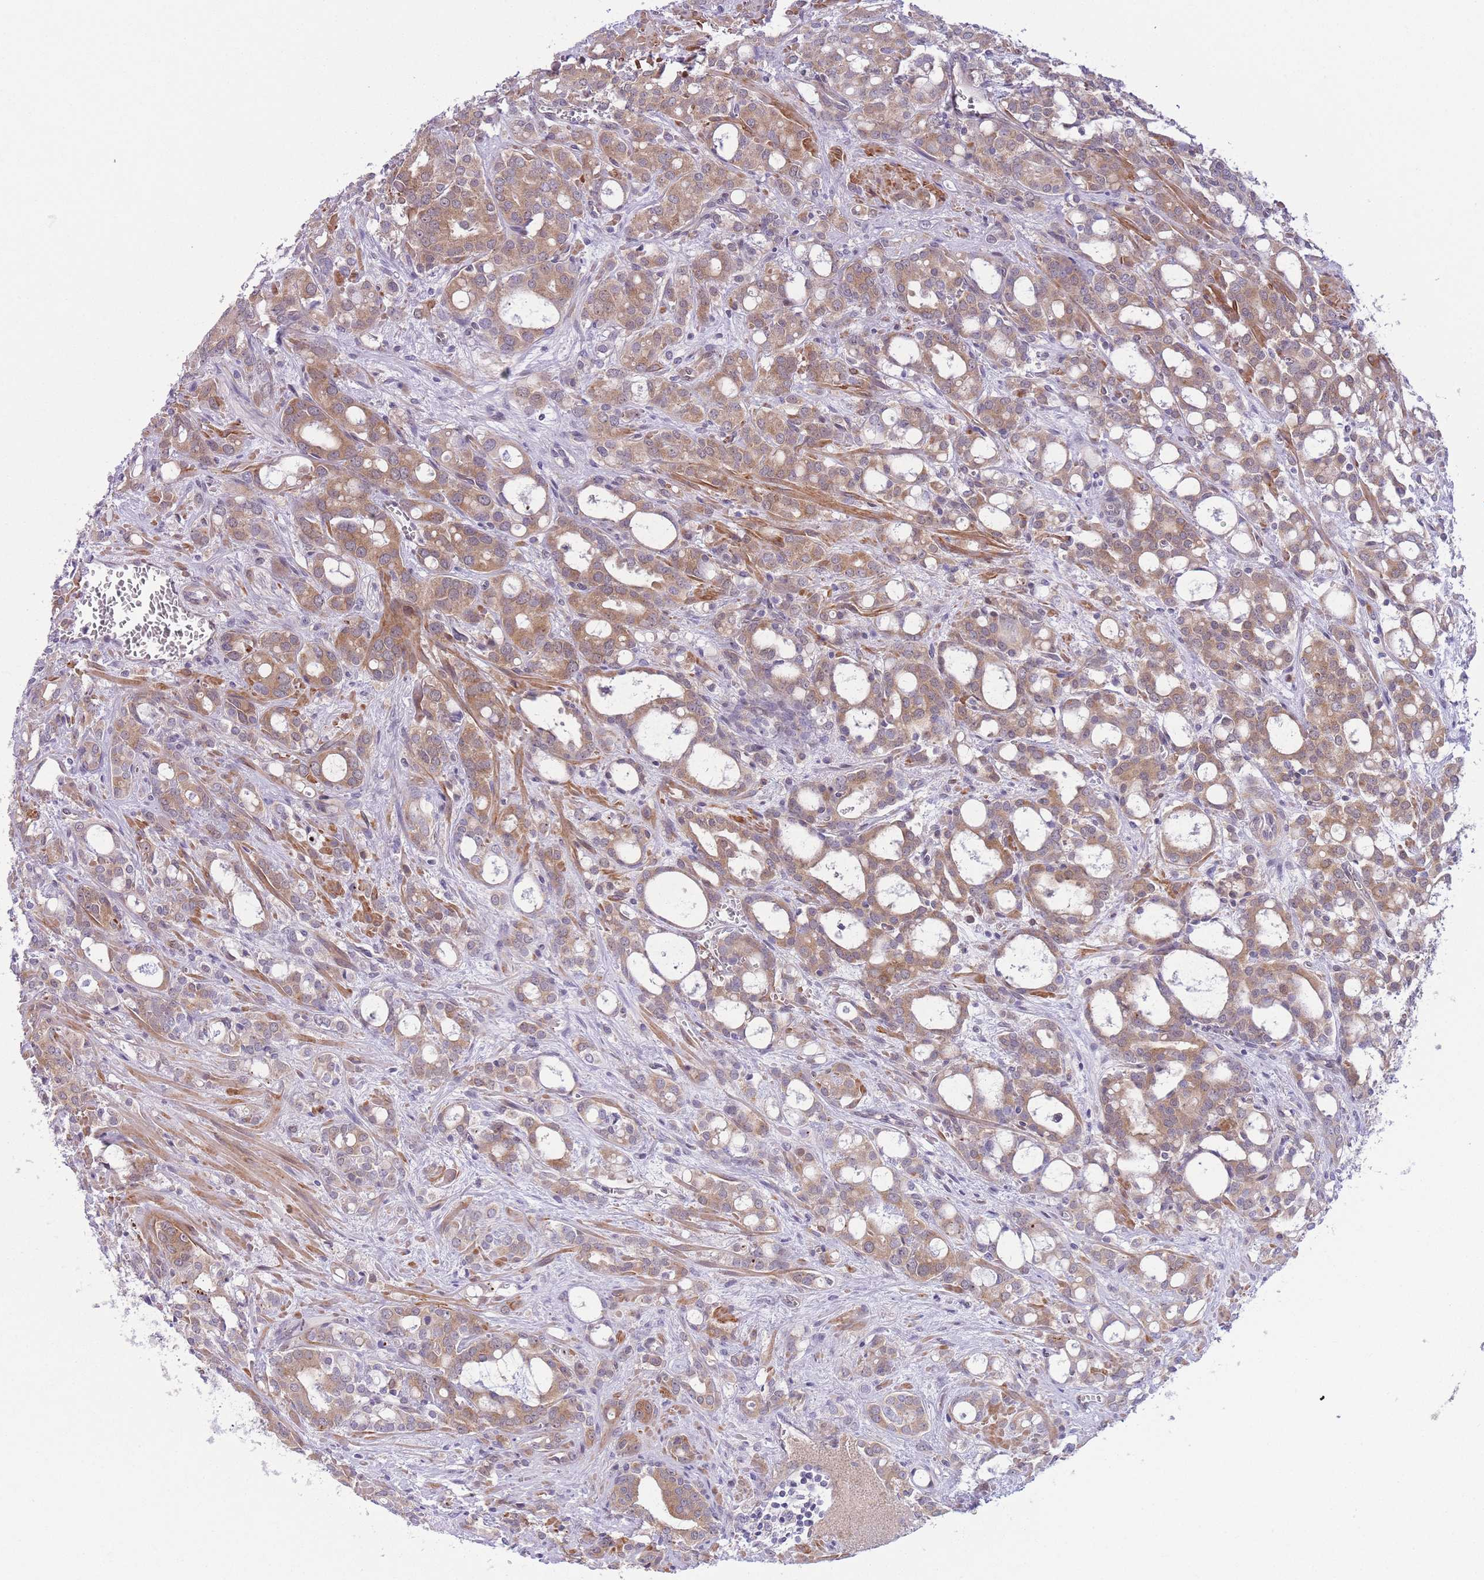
{"staining": {"intensity": "moderate", "quantity": ">75%", "location": "cytoplasmic/membranous"}, "tissue": "prostate cancer", "cell_type": "Tumor cells", "image_type": "cancer", "snomed": [{"axis": "morphology", "description": "Adenocarcinoma, High grade"}, {"axis": "topography", "description": "Prostate"}], "caption": "IHC (DAB (3,3'-diaminobenzidine)) staining of human high-grade adenocarcinoma (prostate) displays moderate cytoplasmic/membranous protein expression in approximately >75% of tumor cells. The staining was performed using DAB to visualize the protein expression in brown, while the nuclei were stained in blue with hematoxylin (Magnification: 20x).", "gene": "C9orf152", "patient": {"sex": "male", "age": 72}}